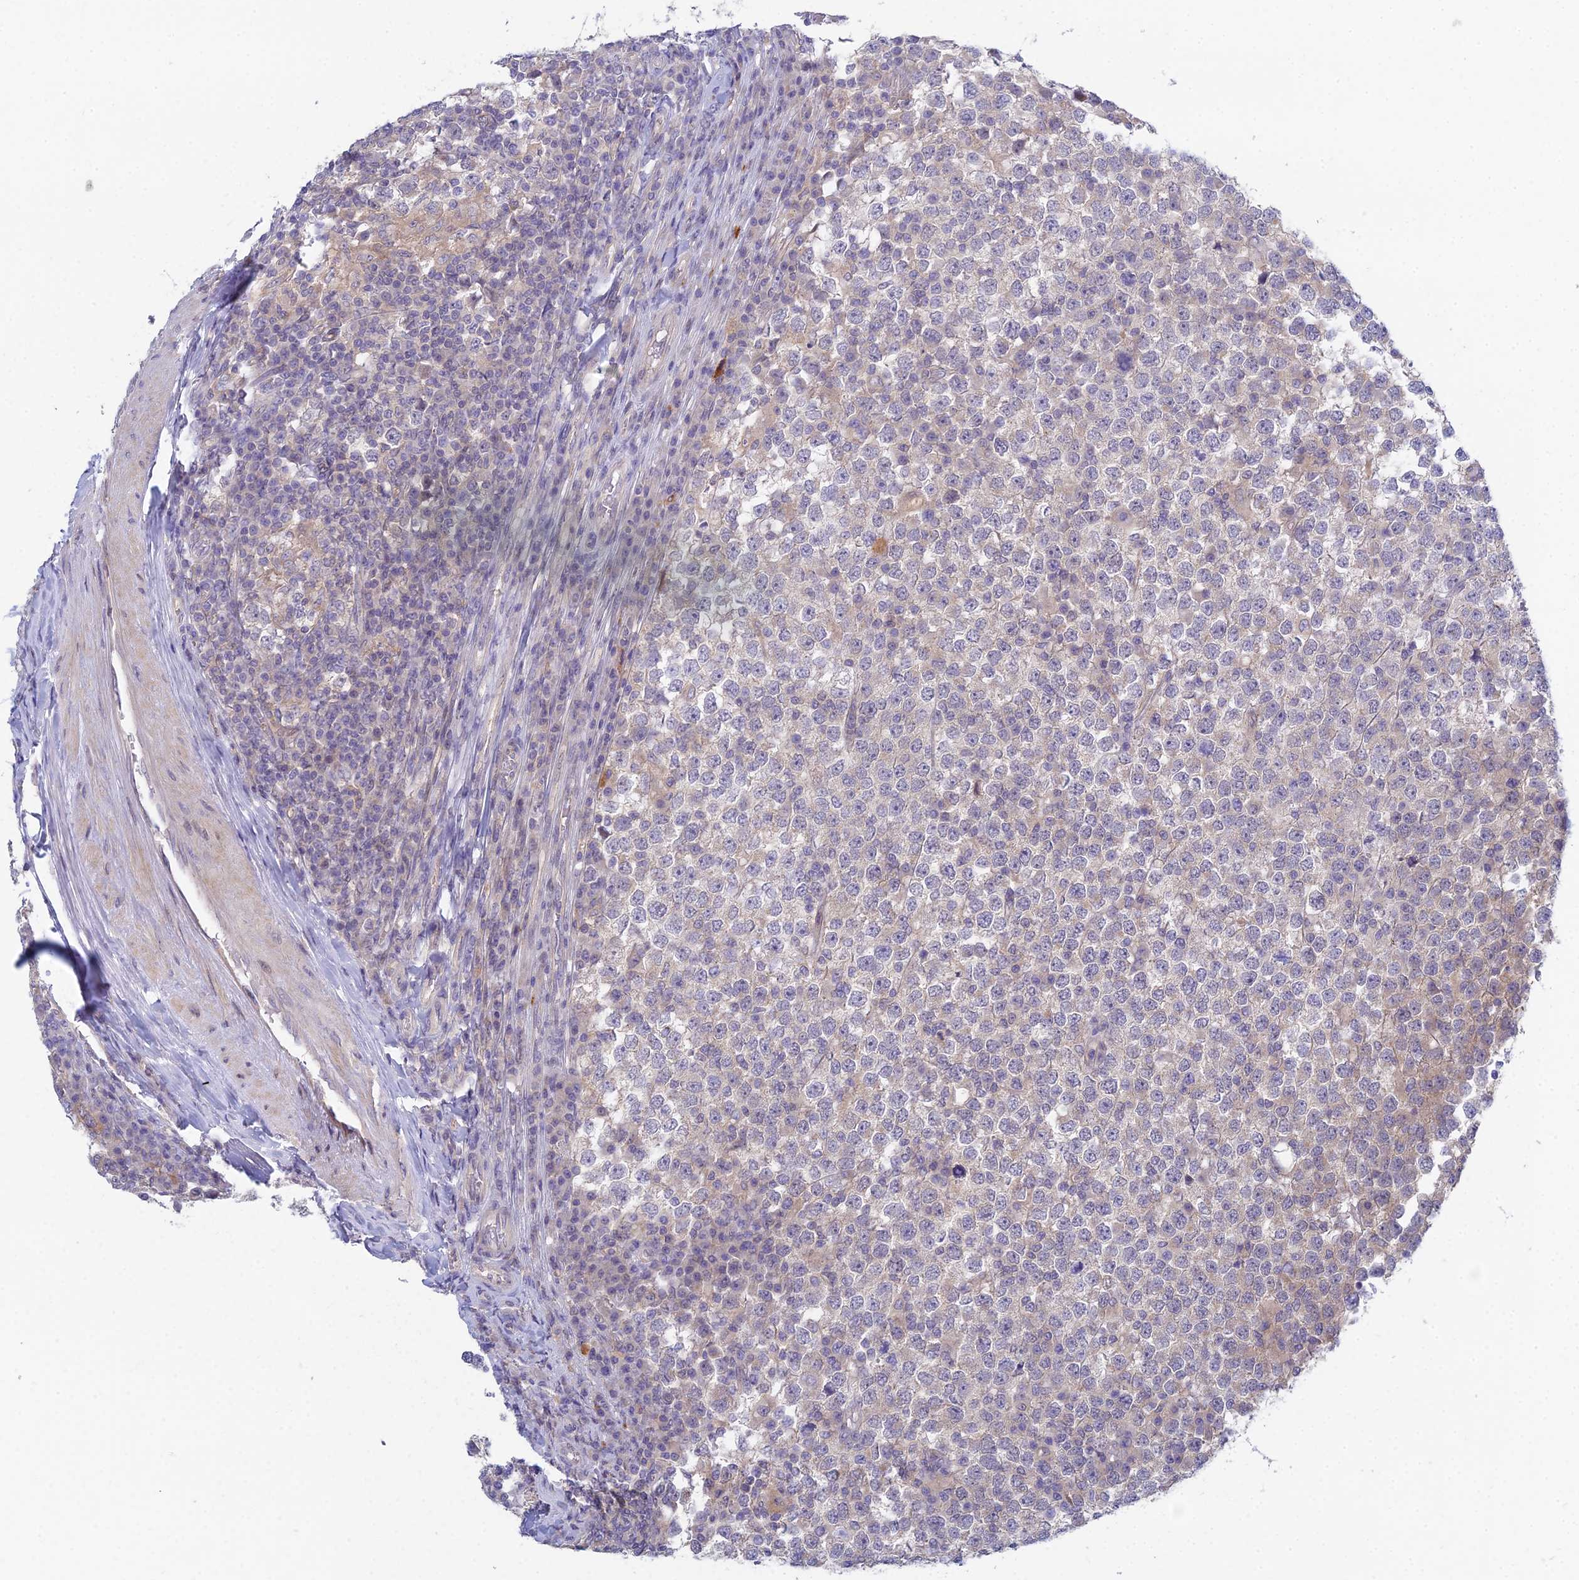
{"staining": {"intensity": "negative", "quantity": "none", "location": "none"}, "tissue": "testis cancer", "cell_type": "Tumor cells", "image_type": "cancer", "snomed": [{"axis": "morphology", "description": "Seminoma, NOS"}, {"axis": "topography", "description": "Testis"}], "caption": "Tumor cells show no significant protein positivity in testis cancer (seminoma).", "gene": "METTL26", "patient": {"sex": "male", "age": 65}}